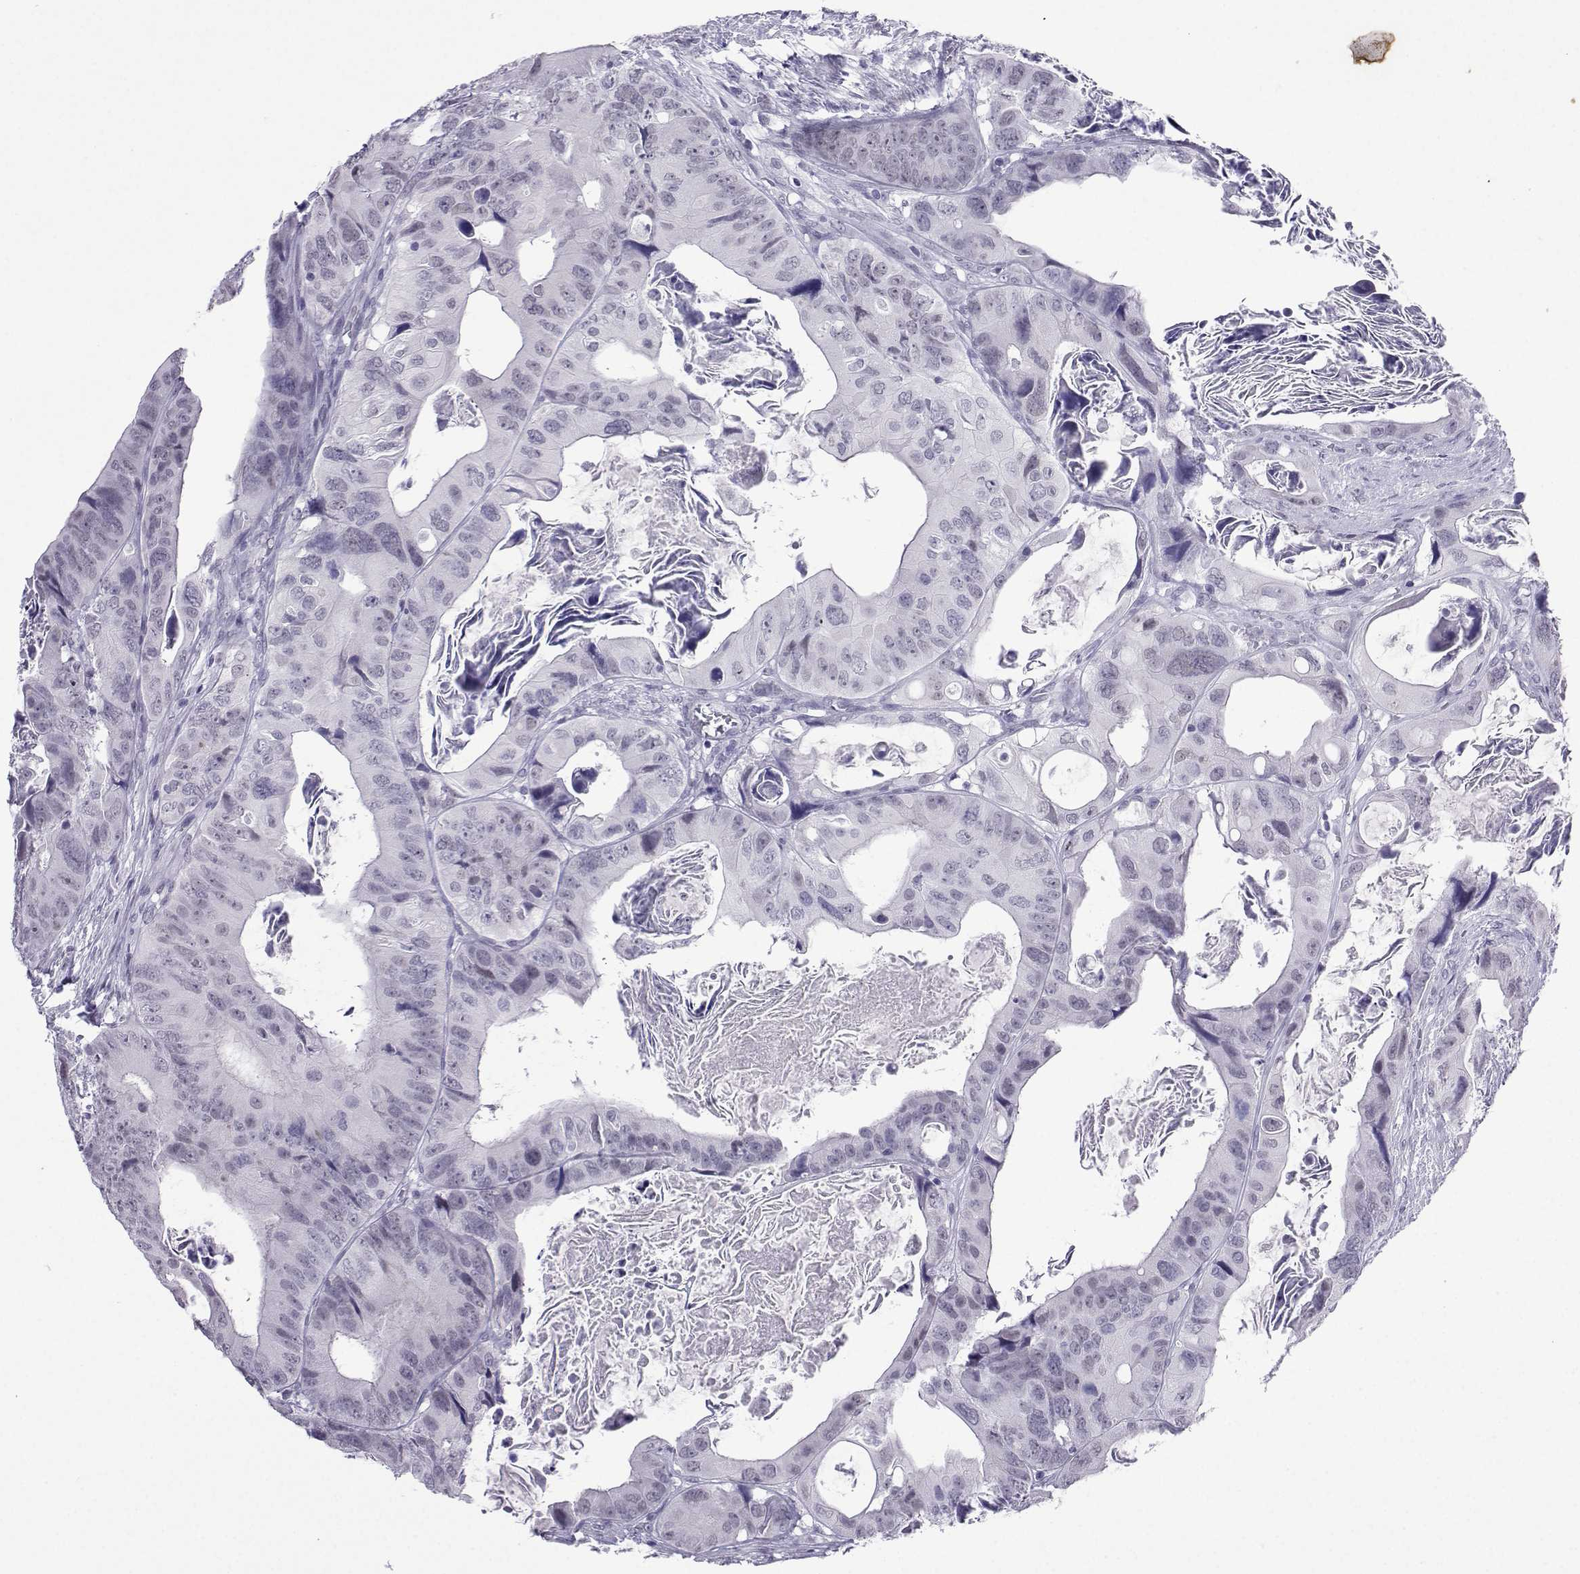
{"staining": {"intensity": "negative", "quantity": "none", "location": "none"}, "tissue": "colorectal cancer", "cell_type": "Tumor cells", "image_type": "cancer", "snomed": [{"axis": "morphology", "description": "Adenocarcinoma, NOS"}, {"axis": "topography", "description": "Rectum"}], "caption": "Colorectal cancer stained for a protein using immunohistochemistry (IHC) shows no positivity tumor cells.", "gene": "LORICRIN", "patient": {"sex": "male", "age": 64}}